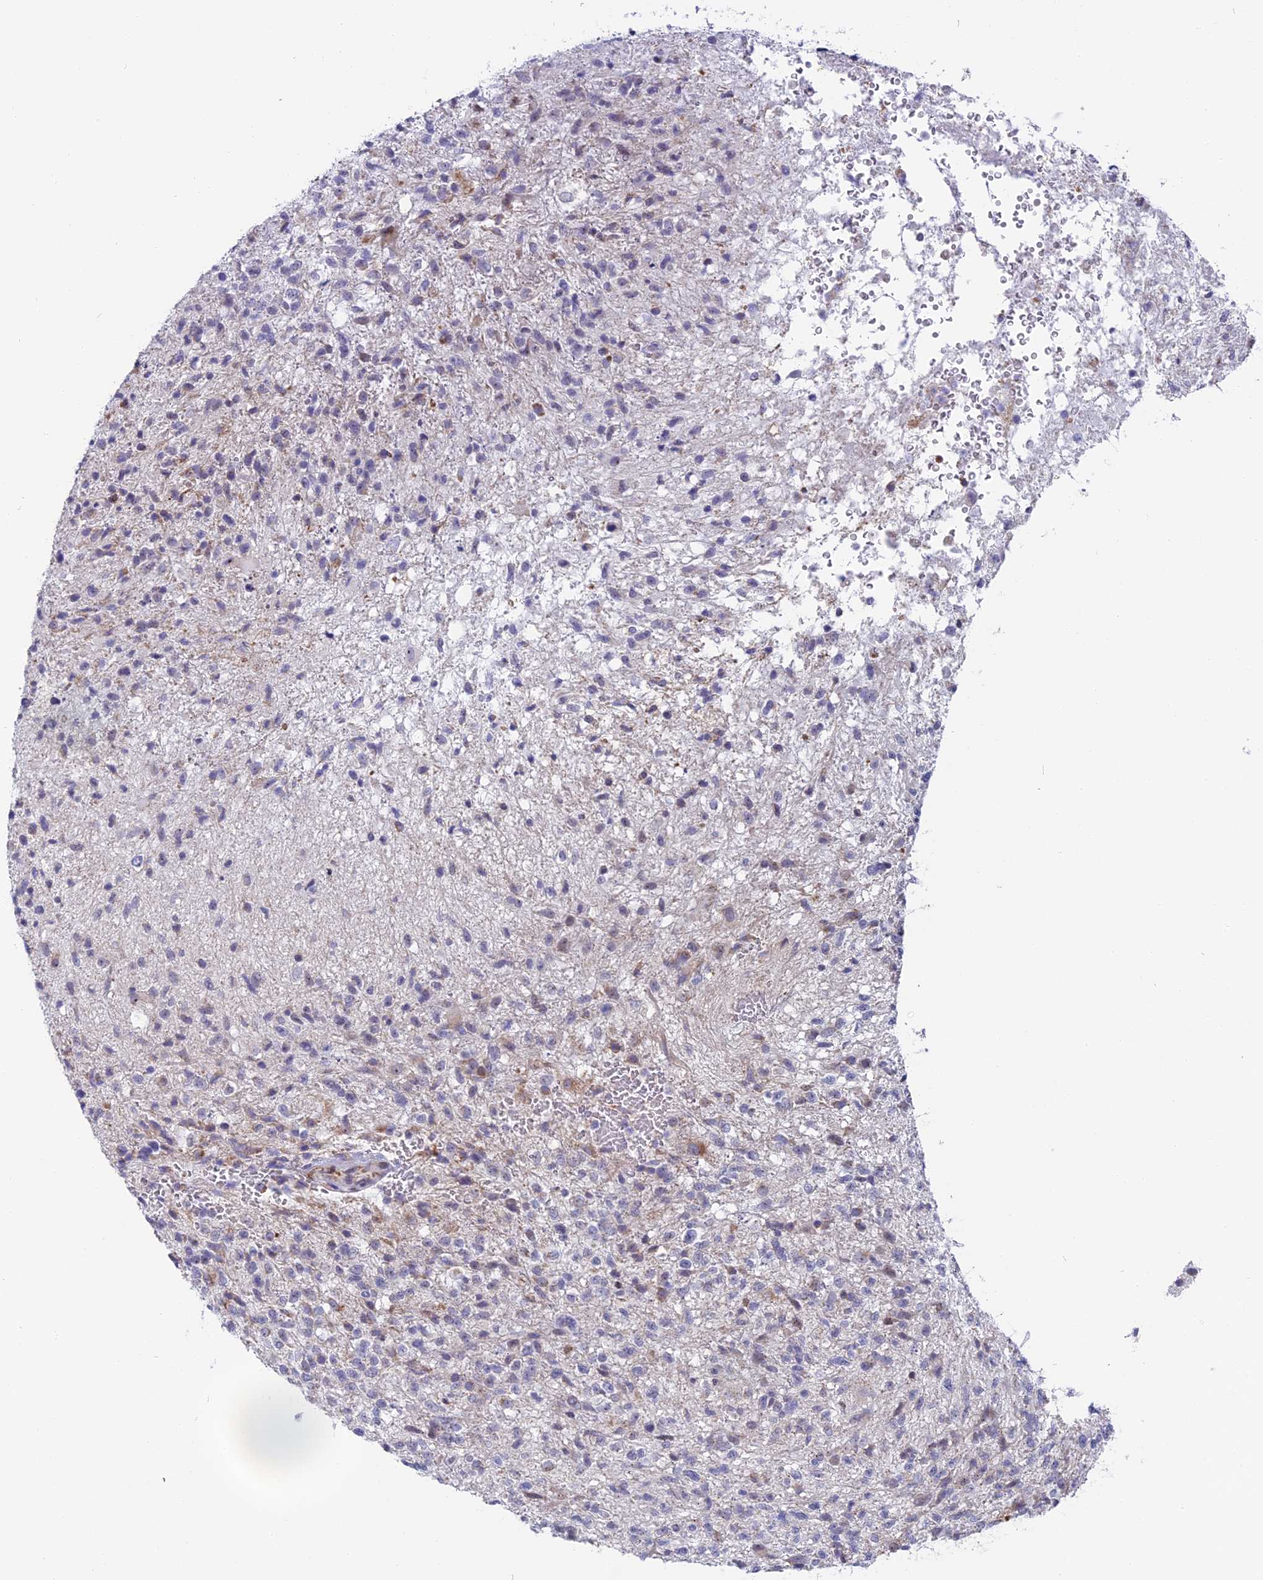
{"staining": {"intensity": "negative", "quantity": "none", "location": "none"}, "tissue": "glioma", "cell_type": "Tumor cells", "image_type": "cancer", "snomed": [{"axis": "morphology", "description": "Glioma, malignant, High grade"}, {"axis": "topography", "description": "Brain"}], "caption": "IHC histopathology image of human glioma stained for a protein (brown), which demonstrates no staining in tumor cells. Brightfield microscopy of immunohistochemistry stained with DAB (brown) and hematoxylin (blue), captured at high magnification.", "gene": "DTWD1", "patient": {"sex": "male", "age": 56}}